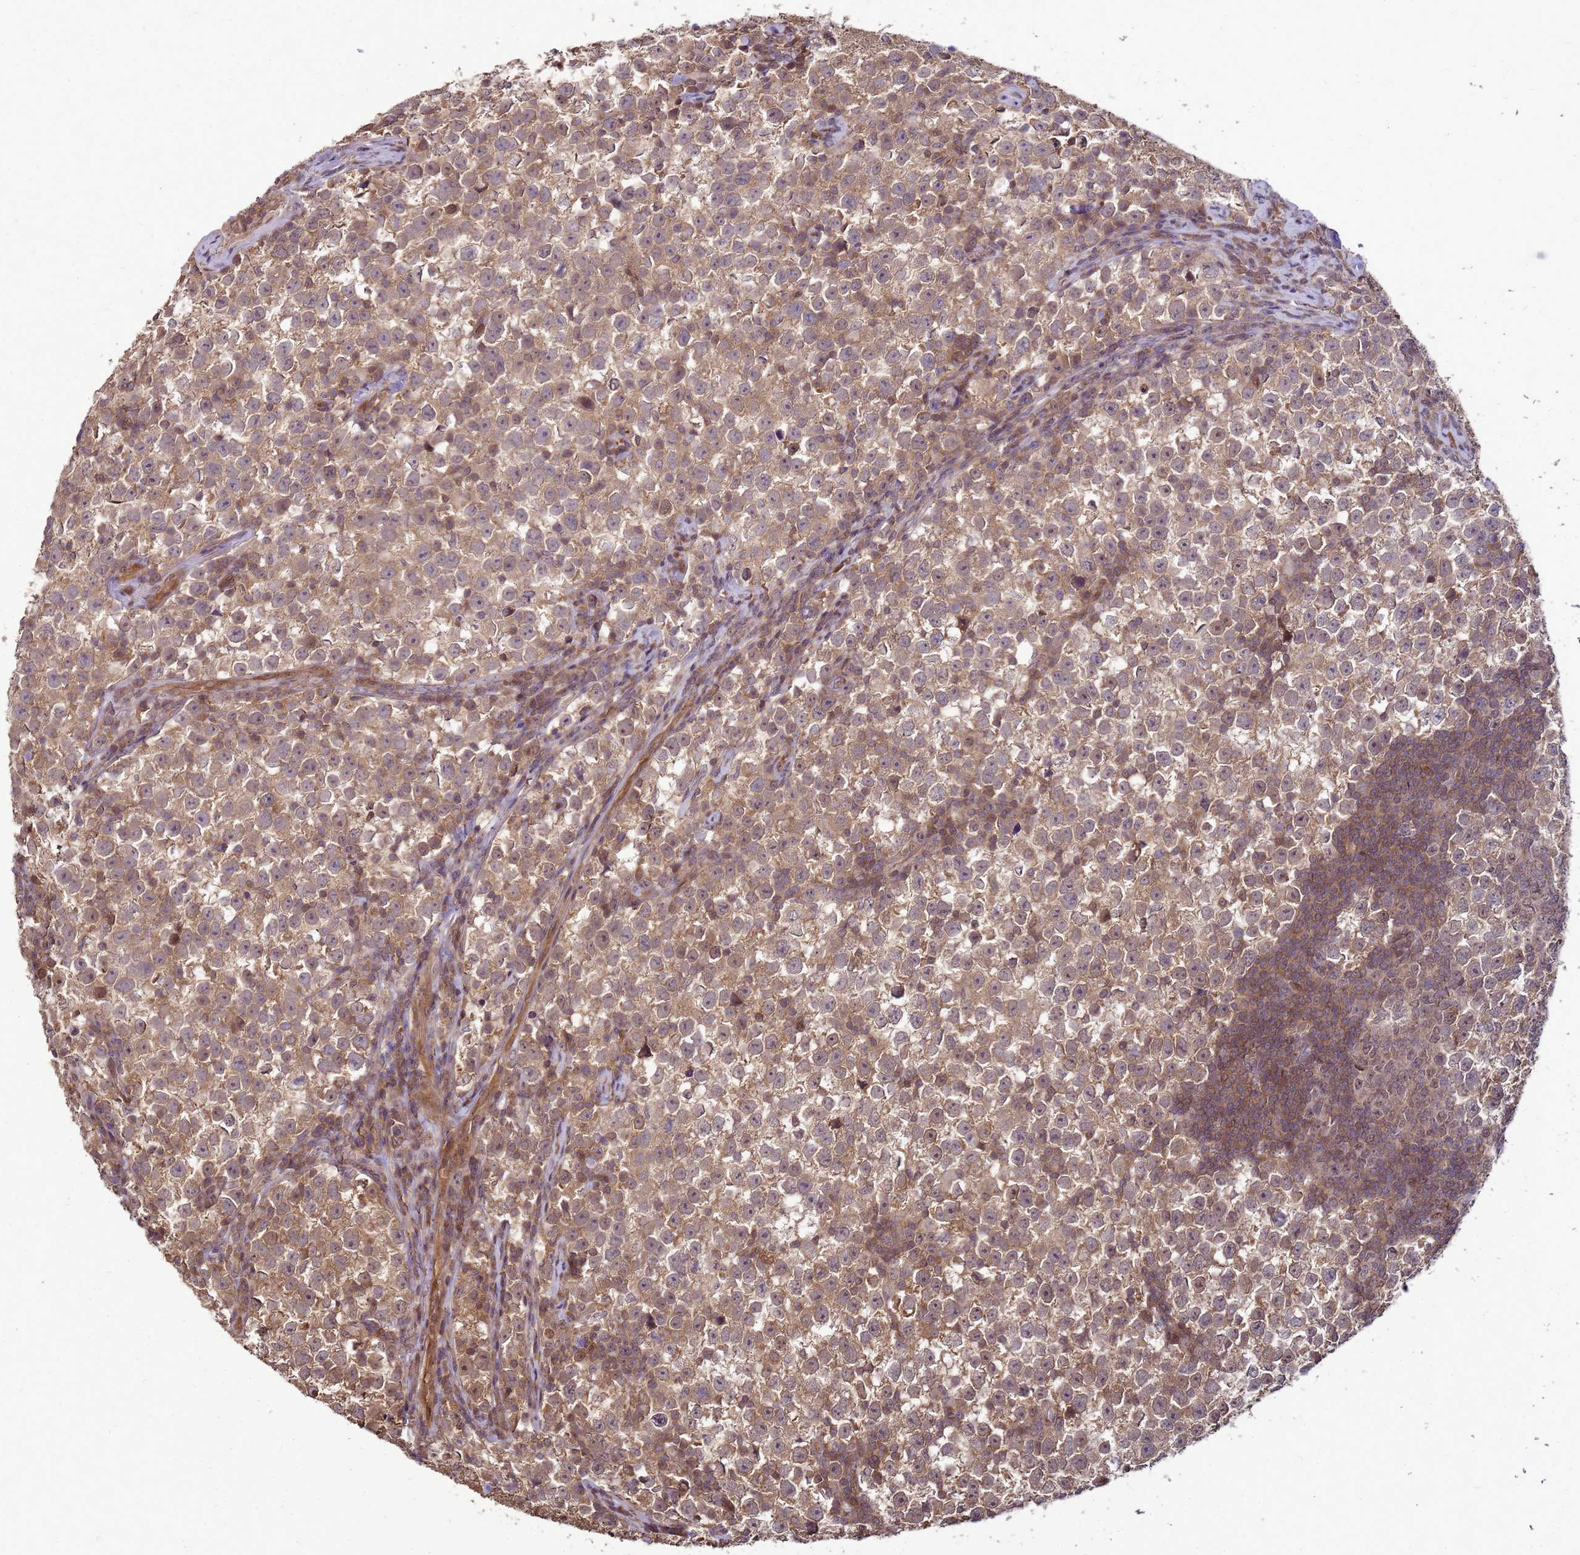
{"staining": {"intensity": "moderate", "quantity": ">75%", "location": "cytoplasmic/membranous"}, "tissue": "testis cancer", "cell_type": "Tumor cells", "image_type": "cancer", "snomed": [{"axis": "morphology", "description": "Normal tissue, NOS"}, {"axis": "morphology", "description": "Seminoma, NOS"}, {"axis": "topography", "description": "Testis"}], "caption": "A brown stain labels moderate cytoplasmic/membranous staining of a protein in seminoma (testis) tumor cells.", "gene": "CRBN", "patient": {"sex": "male", "age": 43}}